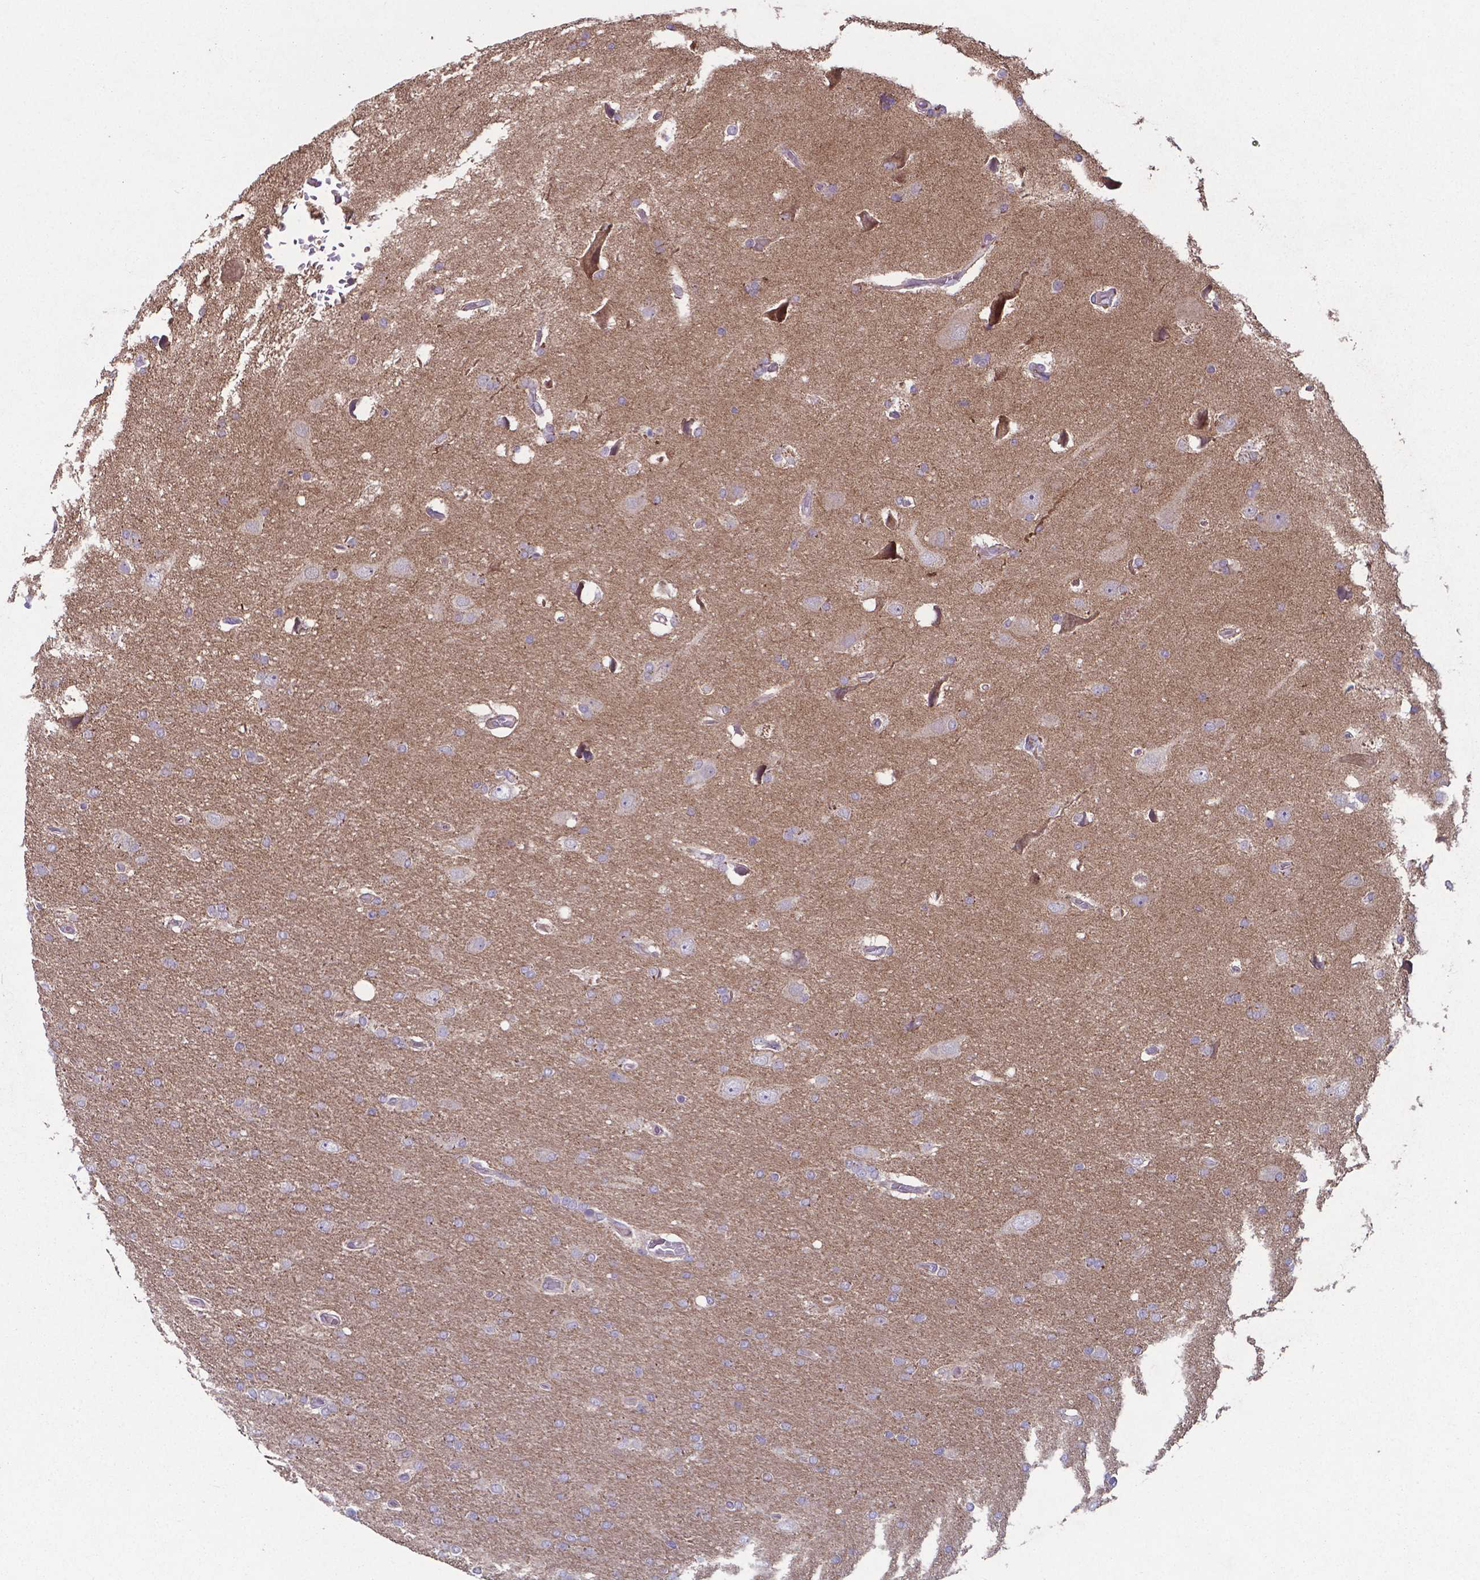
{"staining": {"intensity": "negative", "quantity": "none", "location": "none"}, "tissue": "glioma", "cell_type": "Tumor cells", "image_type": "cancer", "snomed": [{"axis": "morphology", "description": "Glioma, malignant, High grade"}, {"axis": "topography", "description": "Cerebral cortex"}], "caption": "This is an immunohistochemistry (IHC) histopathology image of human glioma. There is no positivity in tumor cells.", "gene": "TYRO3", "patient": {"sex": "male", "age": 70}}